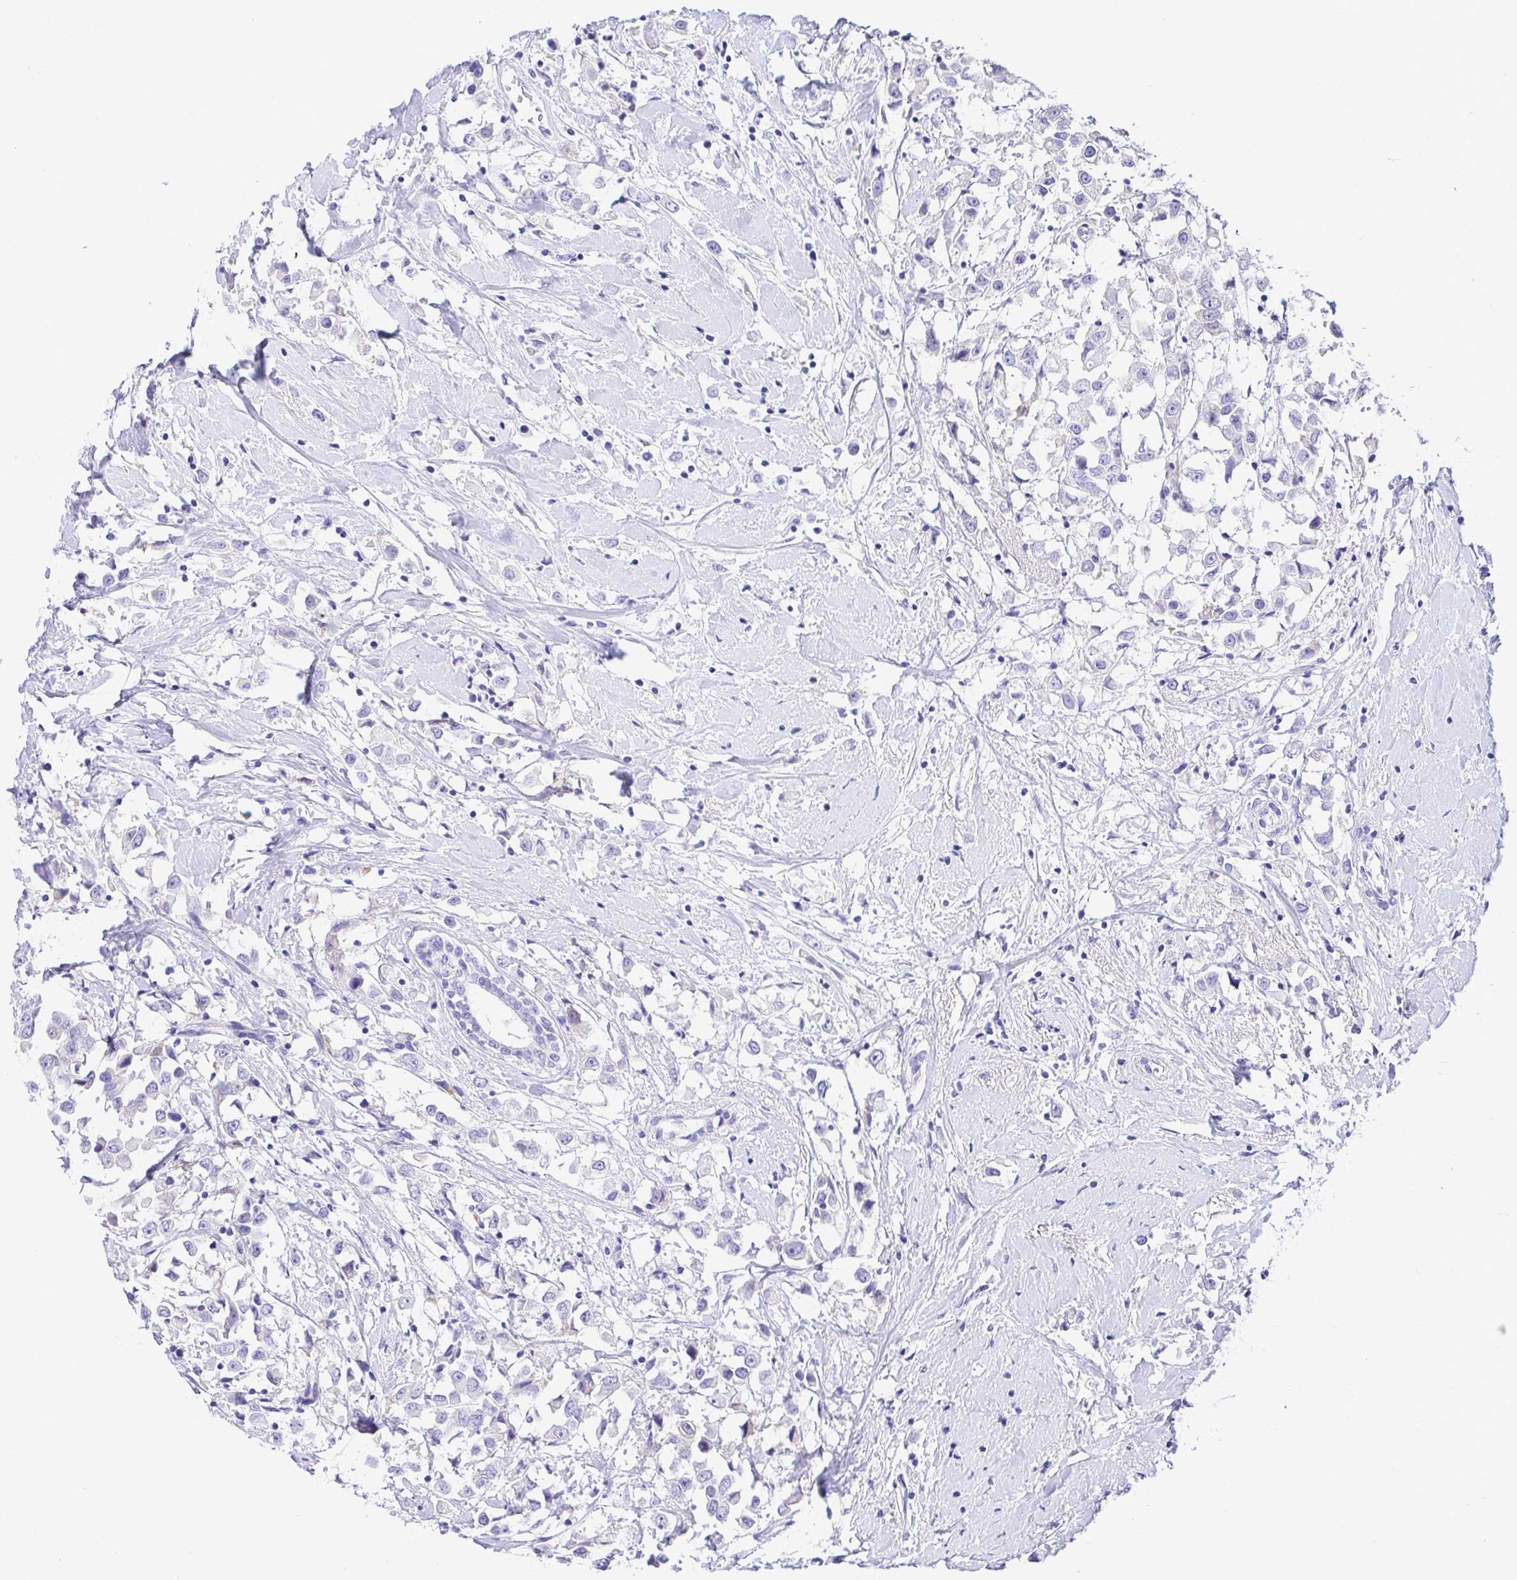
{"staining": {"intensity": "negative", "quantity": "none", "location": "none"}, "tissue": "breast cancer", "cell_type": "Tumor cells", "image_type": "cancer", "snomed": [{"axis": "morphology", "description": "Duct carcinoma"}, {"axis": "topography", "description": "Breast"}], "caption": "A high-resolution micrograph shows immunohistochemistry staining of breast cancer (invasive ductal carcinoma), which displays no significant expression in tumor cells.", "gene": "BACE2", "patient": {"sex": "female", "age": 61}}